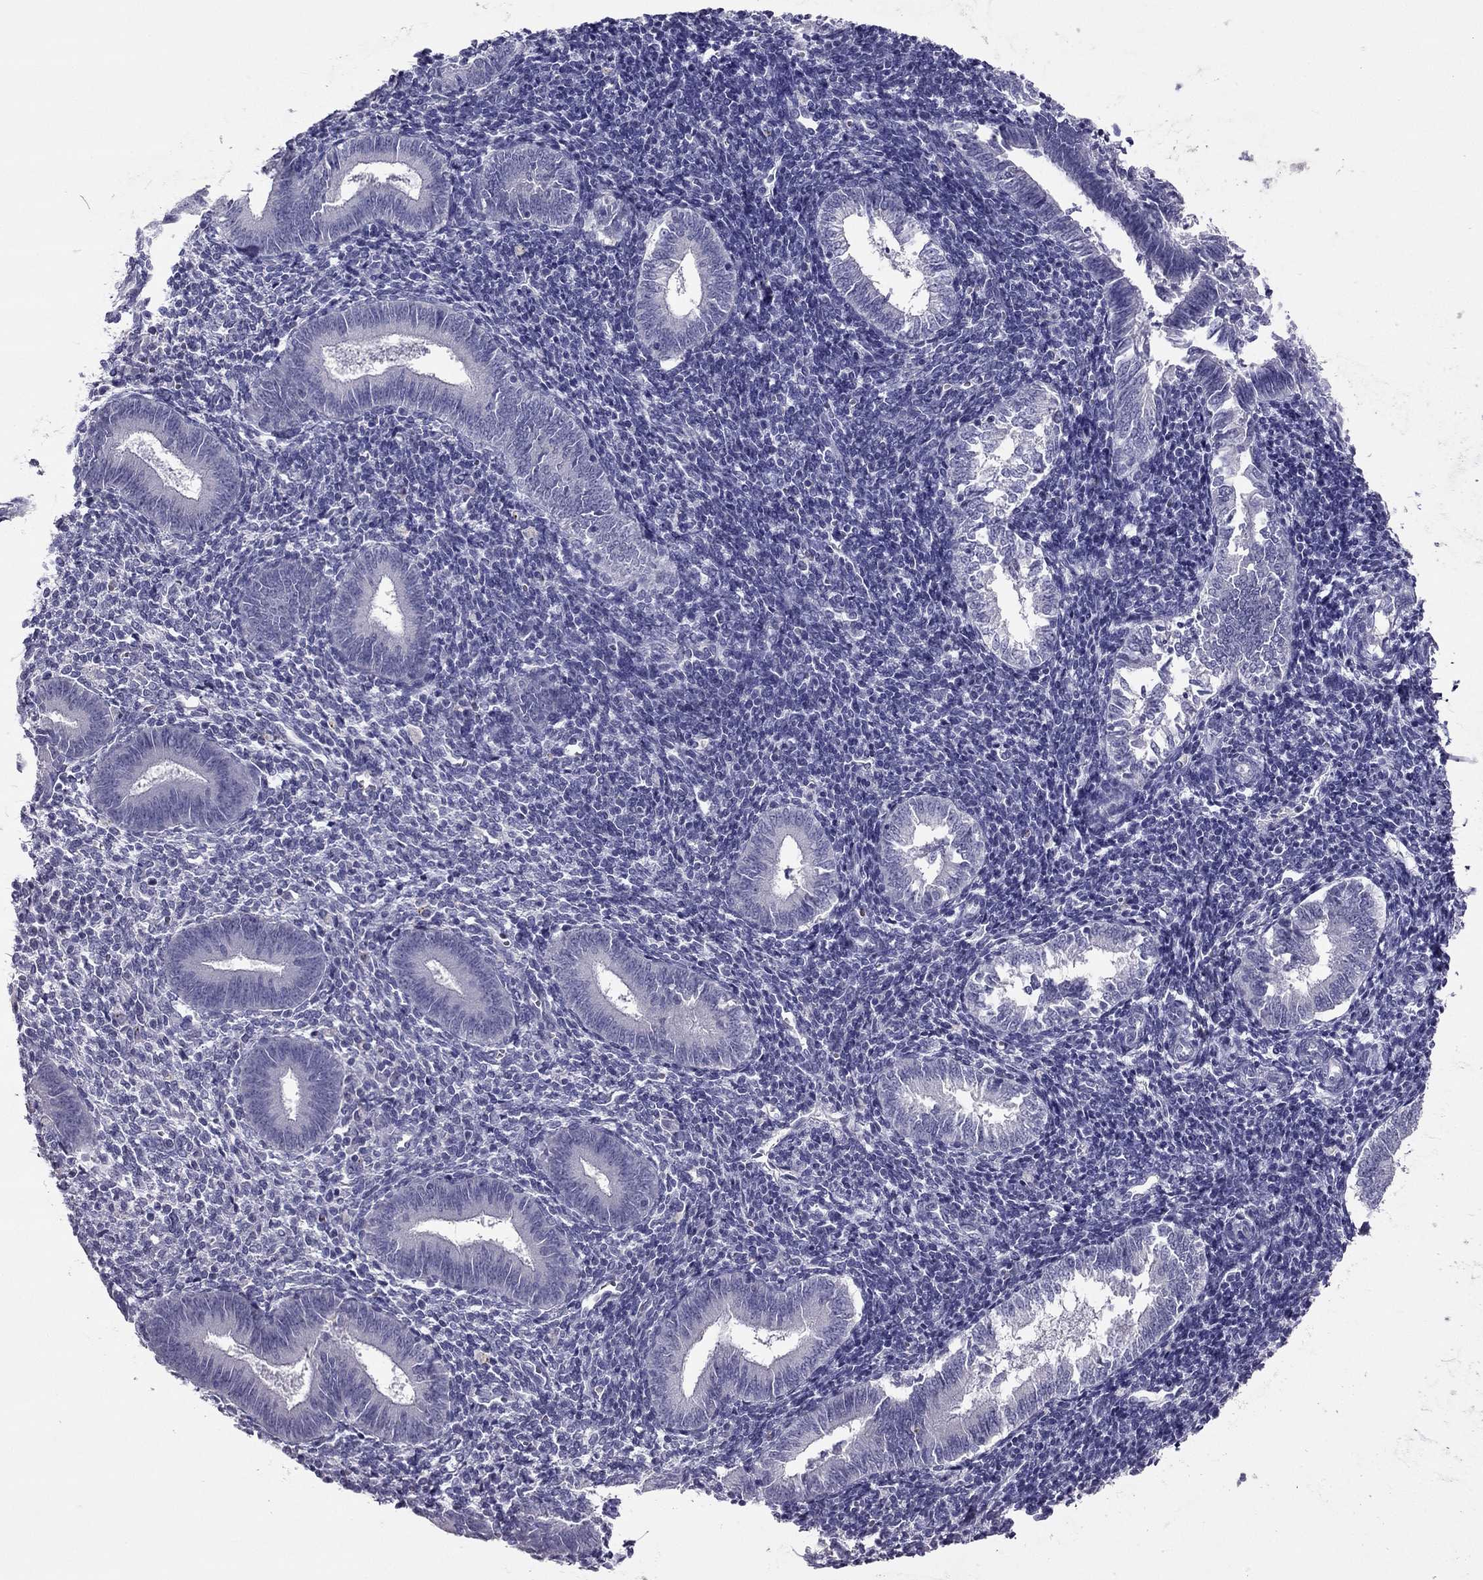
{"staining": {"intensity": "negative", "quantity": "none", "location": "none"}, "tissue": "endometrium", "cell_type": "Cells in endometrial stroma", "image_type": "normal", "snomed": [{"axis": "morphology", "description": "Normal tissue, NOS"}, {"axis": "topography", "description": "Endometrium"}], "caption": "The immunohistochemistry histopathology image has no significant positivity in cells in endometrial stroma of endometrium.", "gene": "RHO", "patient": {"sex": "female", "age": 25}}